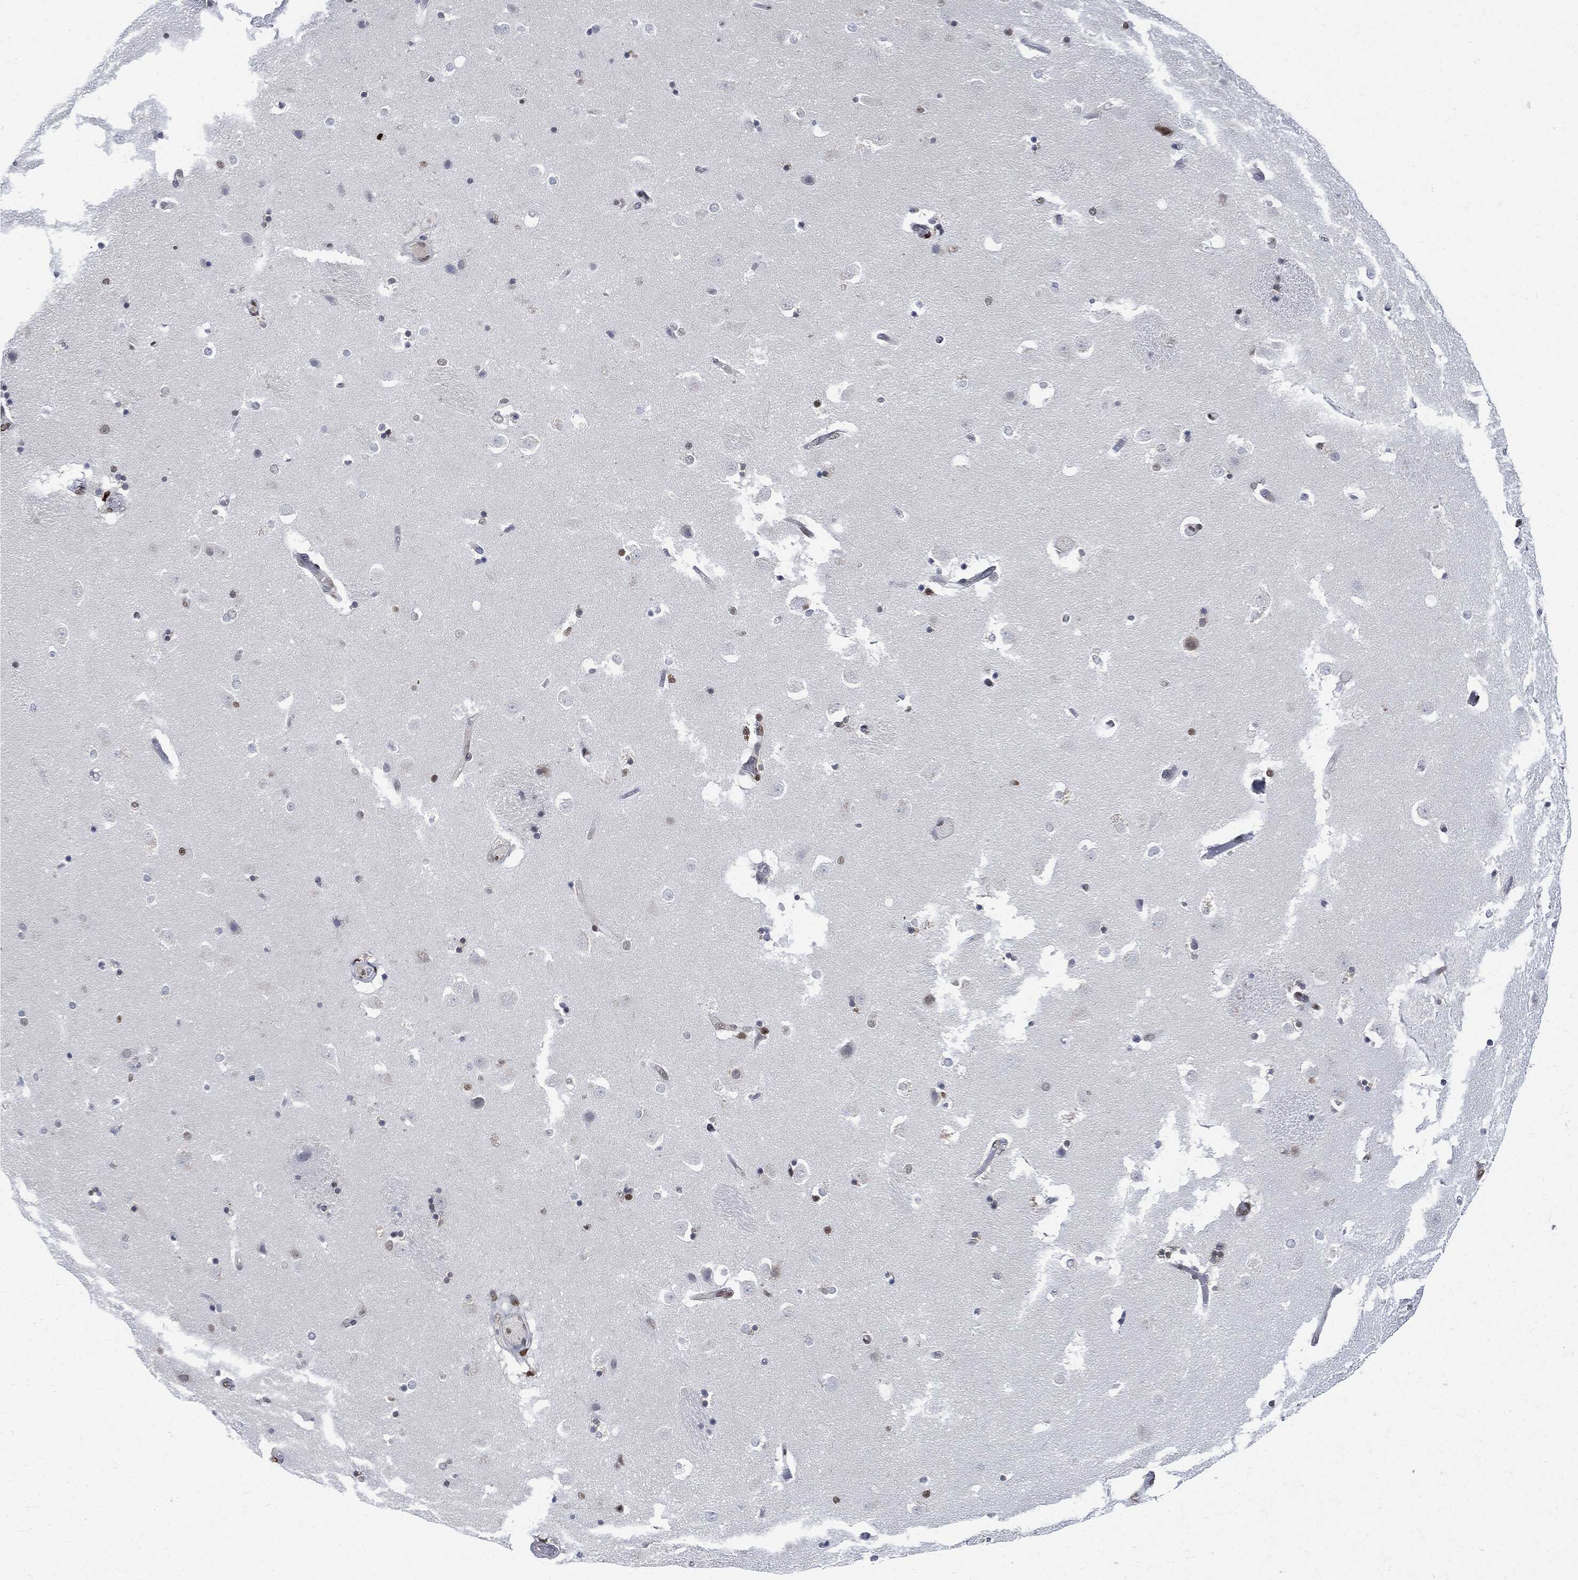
{"staining": {"intensity": "moderate", "quantity": "<25%", "location": "nuclear"}, "tissue": "caudate", "cell_type": "Glial cells", "image_type": "normal", "snomed": [{"axis": "morphology", "description": "Normal tissue, NOS"}, {"axis": "topography", "description": "Lateral ventricle wall"}], "caption": "An immunohistochemistry (IHC) micrograph of benign tissue is shown. Protein staining in brown highlights moderate nuclear positivity in caudate within glial cells.", "gene": "PCNA", "patient": {"sex": "male", "age": 51}}